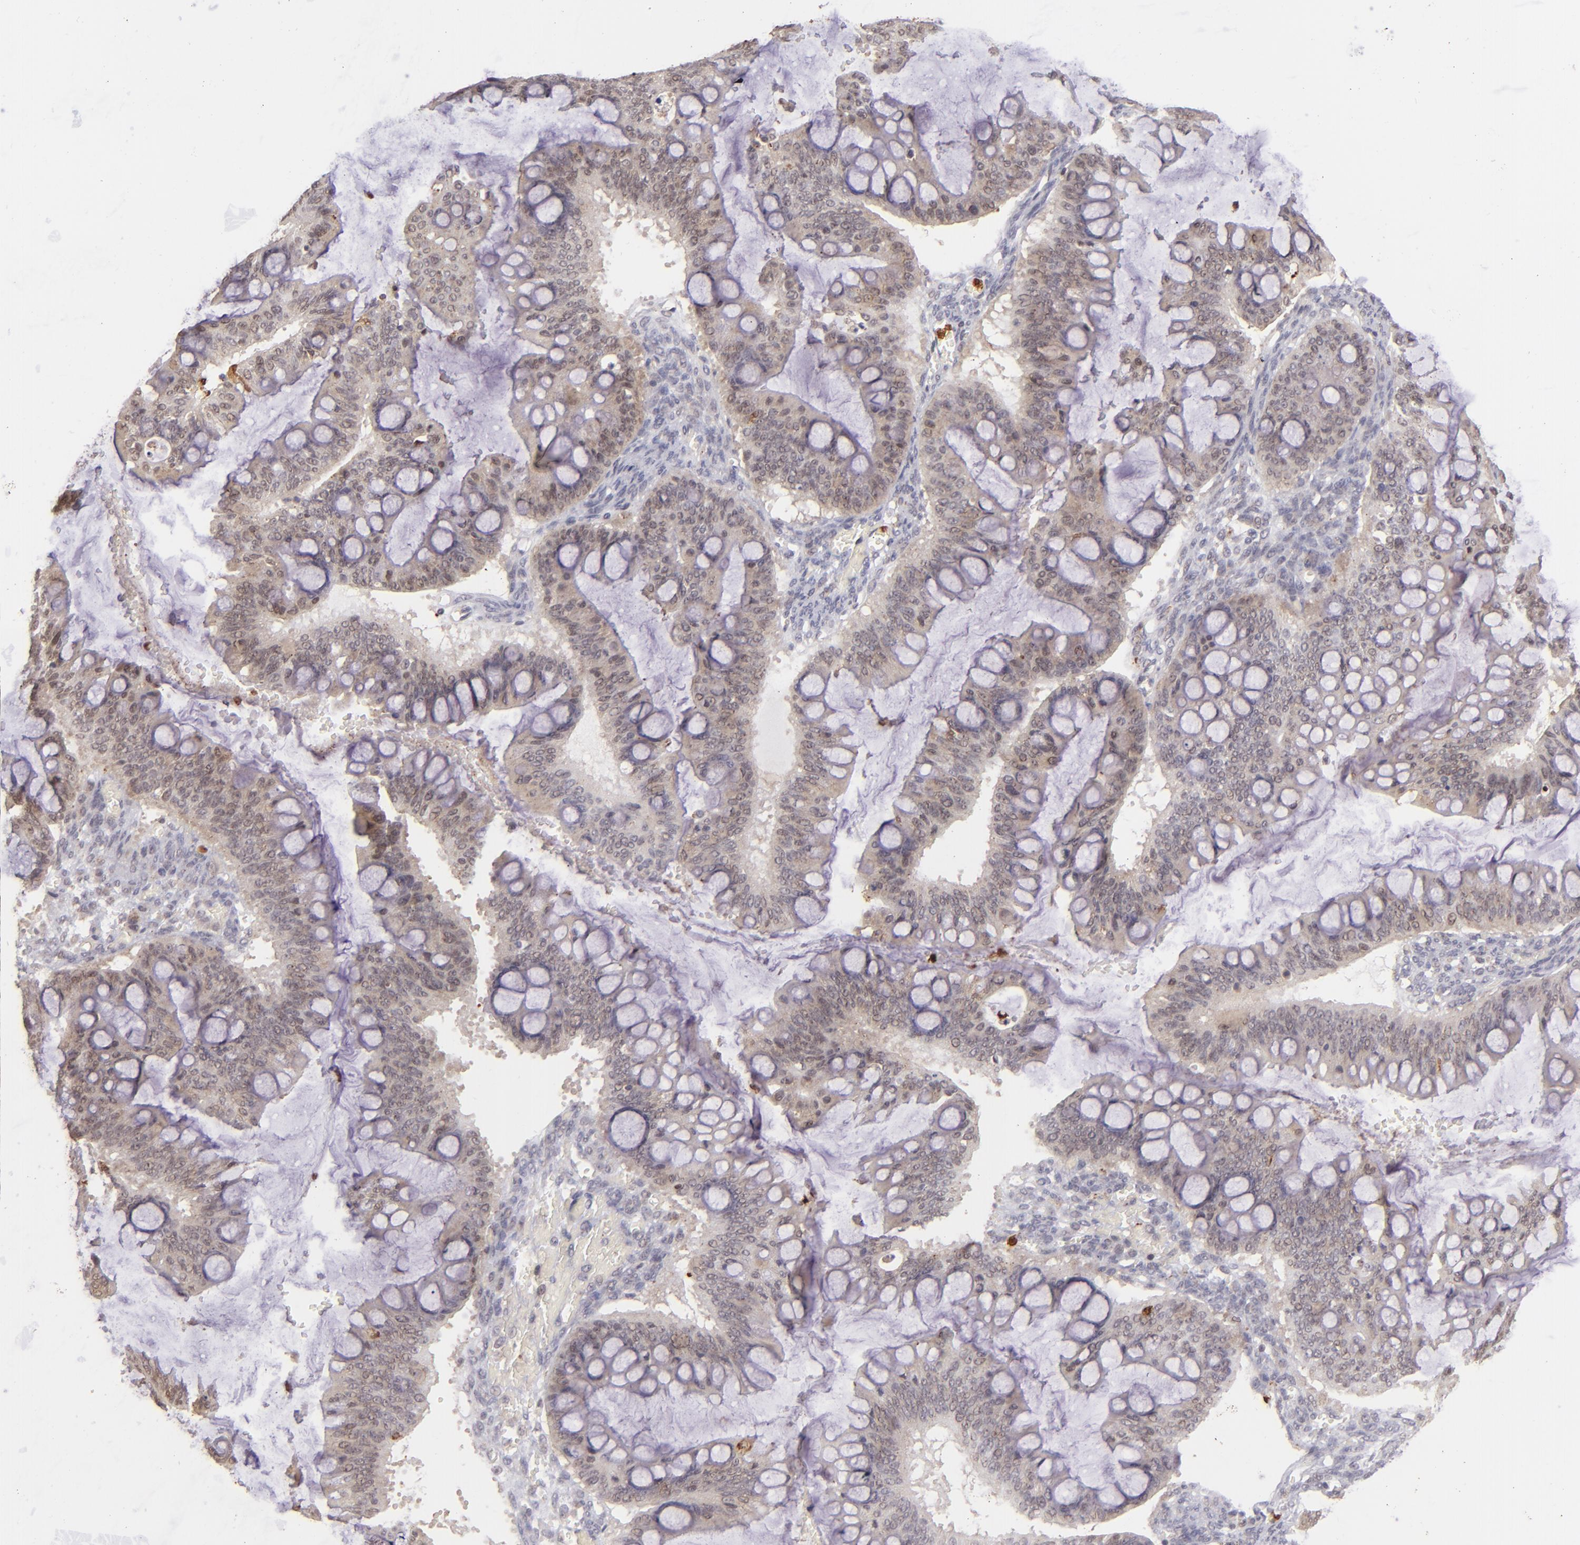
{"staining": {"intensity": "weak", "quantity": "<25%", "location": "cytoplasmic/membranous,nuclear"}, "tissue": "ovarian cancer", "cell_type": "Tumor cells", "image_type": "cancer", "snomed": [{"axis": "morphology", "description": "Cystadenocarcinoma, mucinous, NOS"}, {"axis": "topography", "description": "Ovary"}], "caption": "There is no significant staining in tumor cells of ovarian mucinous cystadenocarcinoma.", "gene": "RXRG", "patient": {"sex": "female", "age": 73}}